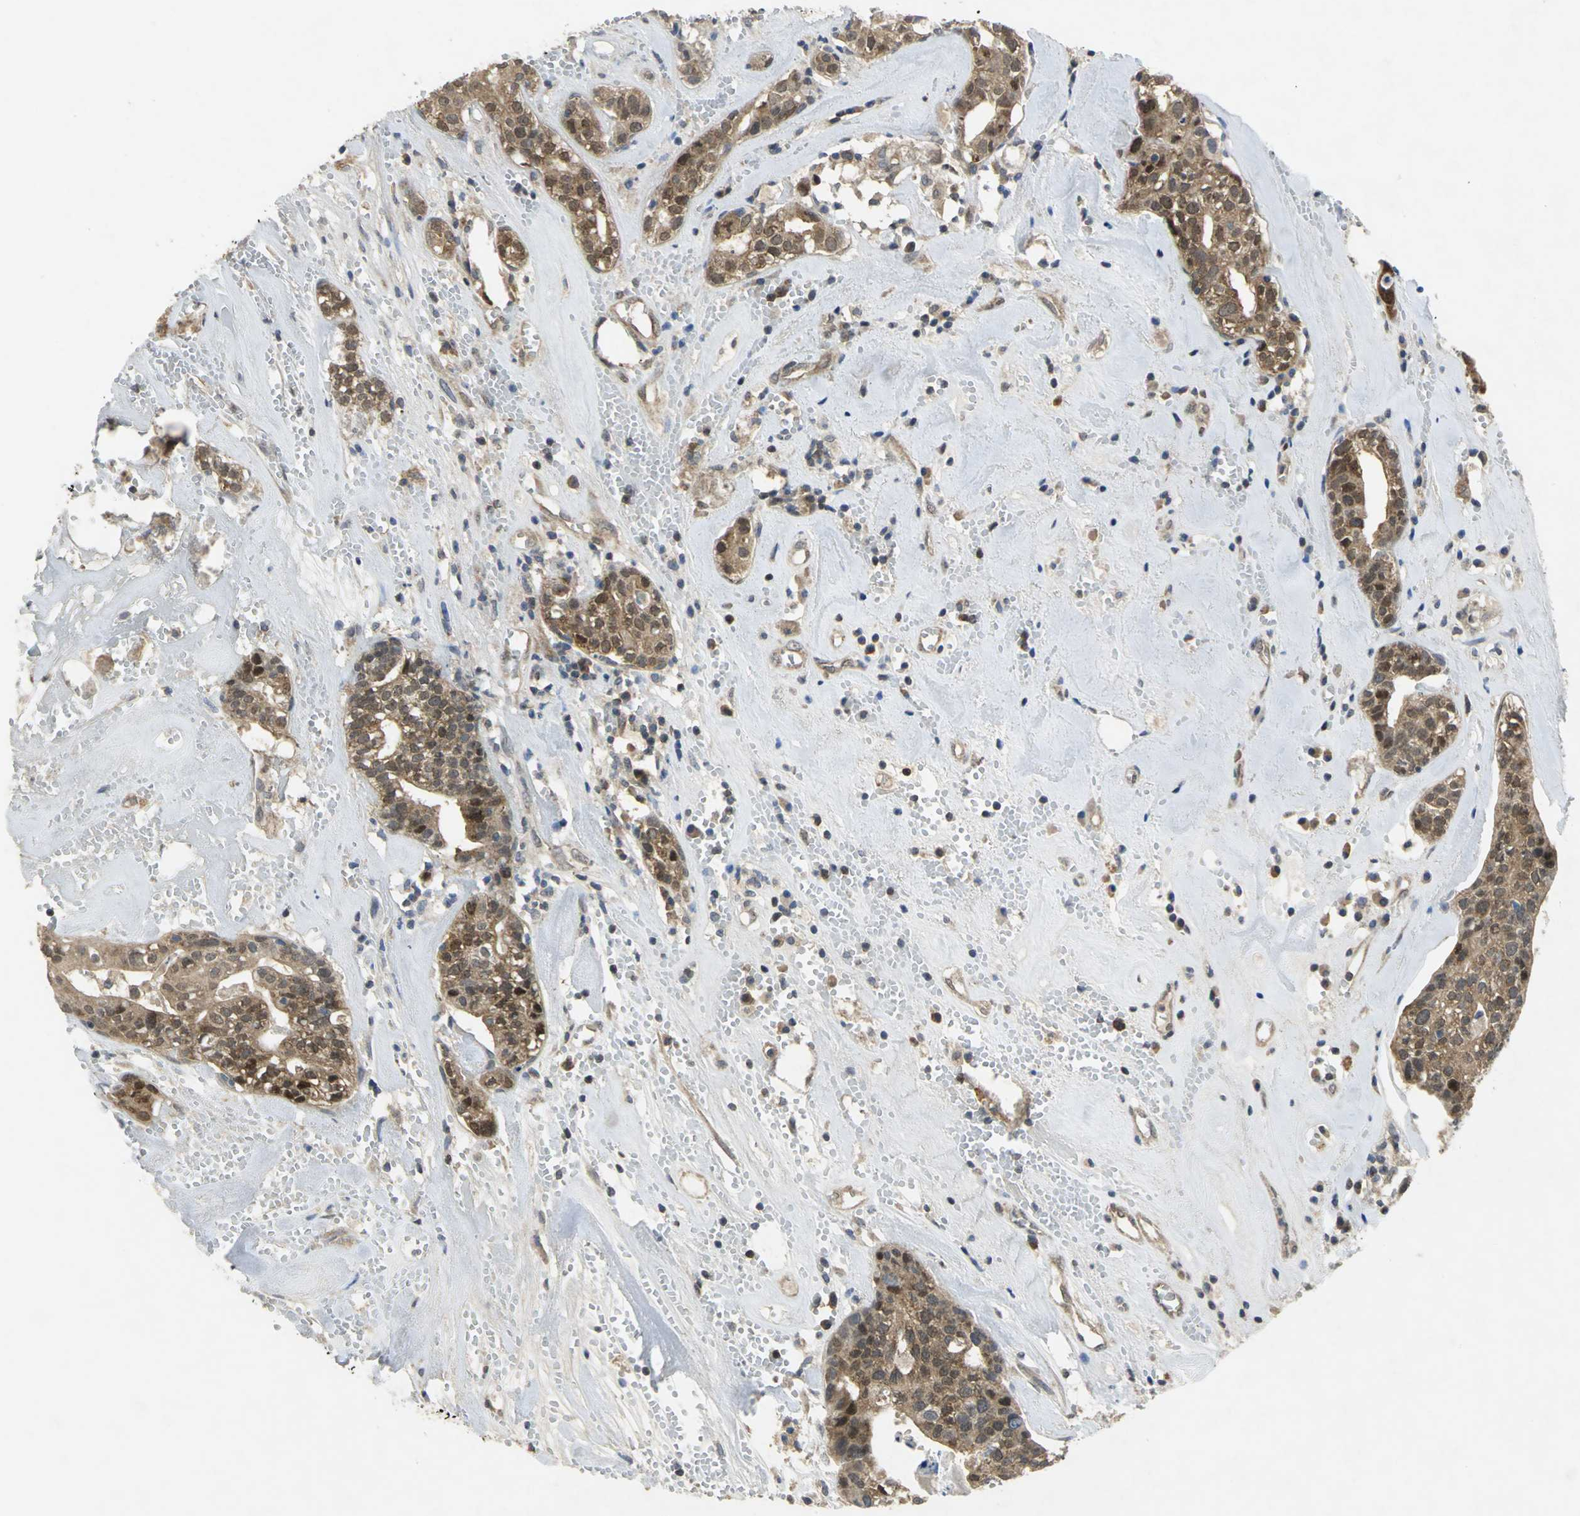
{"staining": {"intensity": "moderate", "quantity": ">75%", "location": "cytoplasmic/membranous"}, "tissue": "head and neck cancer", "cell_type": "Tumor cells", "image_type": "cancer", "snomed": [{"axis": "morphology", "description": "Adenocarcinoma, NOS"}, {"axis": "topography", "description": "Salivary gland"}, {"axis": "topography", "description": "Head-Neck"}], "caption": "Protein expression analysis of human adenocarcinoma (head and neck) reveals moderate cytoplasmic/membranous staining in approximately >75% of tumor cells. (Brightfield microscopy of DAB IHC at high magnification).", "gene": "PPIA", "patient": {"sex": "female", "age": 65}}